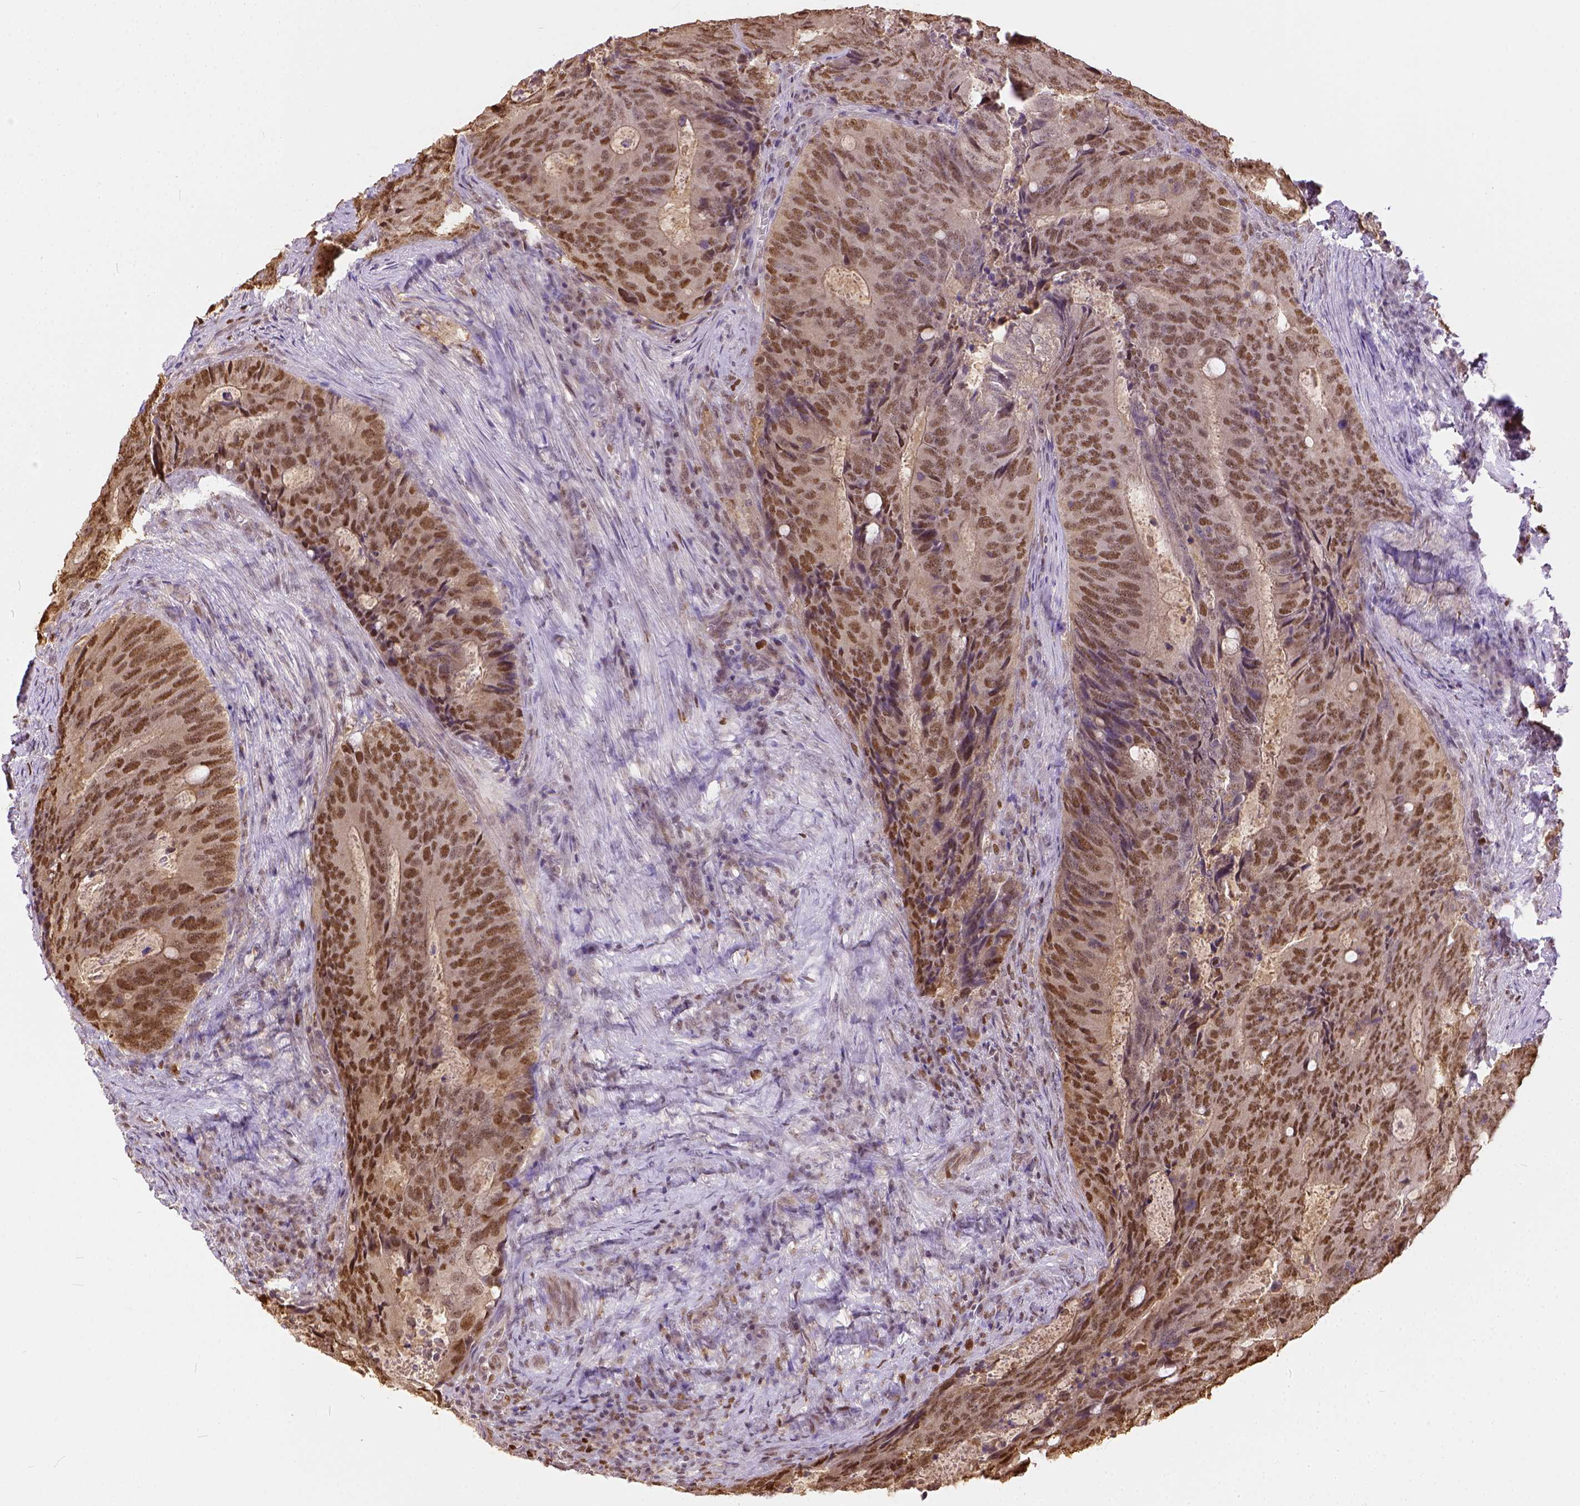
{"staining": {"intensity": "moderate", "quantity": ">75%", "location": "nuclear"}, "tissue": "colorectal cancer", "cell_type": "Tumor cells", "image_type": "cancer", "snomed": [{"axis": "morphology", "description": "Adenocarcinoma, NOS"}, {"axis": "topography", "description": "Colon"}], "caption": "A brown stain highlights moderate nuclear expression of a protein in human colorectal cancer (adenocarcinoma) tumor cells. (DAB (3,3'-diaminobenzidine) IHC, brown staining for protein, blue staining for nuclei).", "gene": "ERCC1", "patient": {"sex": "male", "age": 67}}